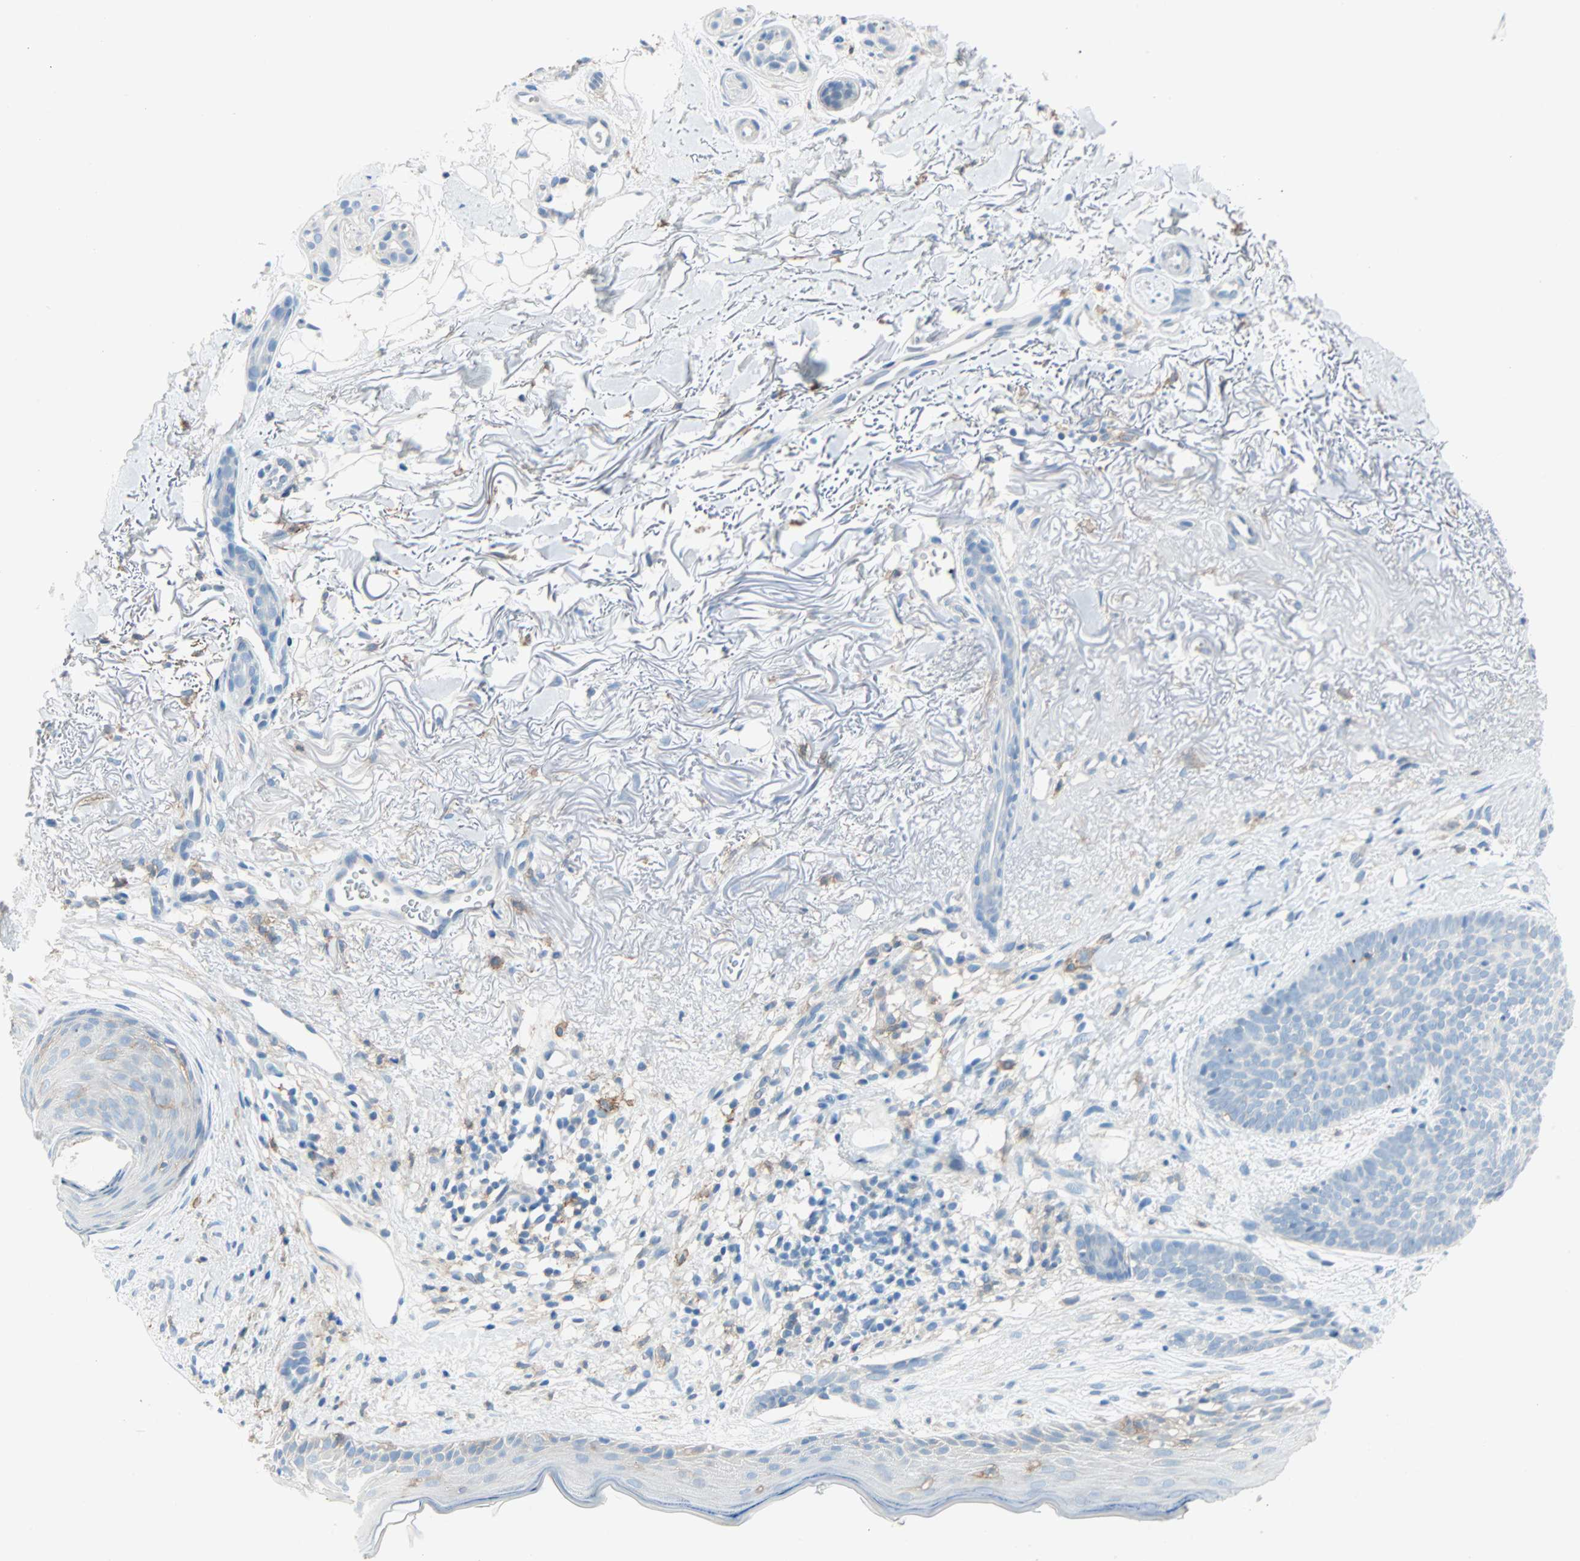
{"staining": {"intensity": "negative", "quantity": "none", "location": "none"}, "tissue": "skin cancer", "cell_type": "Tumor cells", "image_type": "cancer", "snomed": [{"axis": "morphology", "description": "Normal tissue, NOS"}, {"axis": "morphology", "description": "Basal cell carcinoma"}, {"axis": "topography", "description": "Skin"}], "caption": "Protein analysis of skin cancer (basal cell carcinoma) displays no significant expression in tumor cells. The staining is performed using DAB brown chromogen with nuclei counter-stained in using hematoxylin.", "gene": "CLEC4A", "patient": {"sex": "female", "age": 70}}